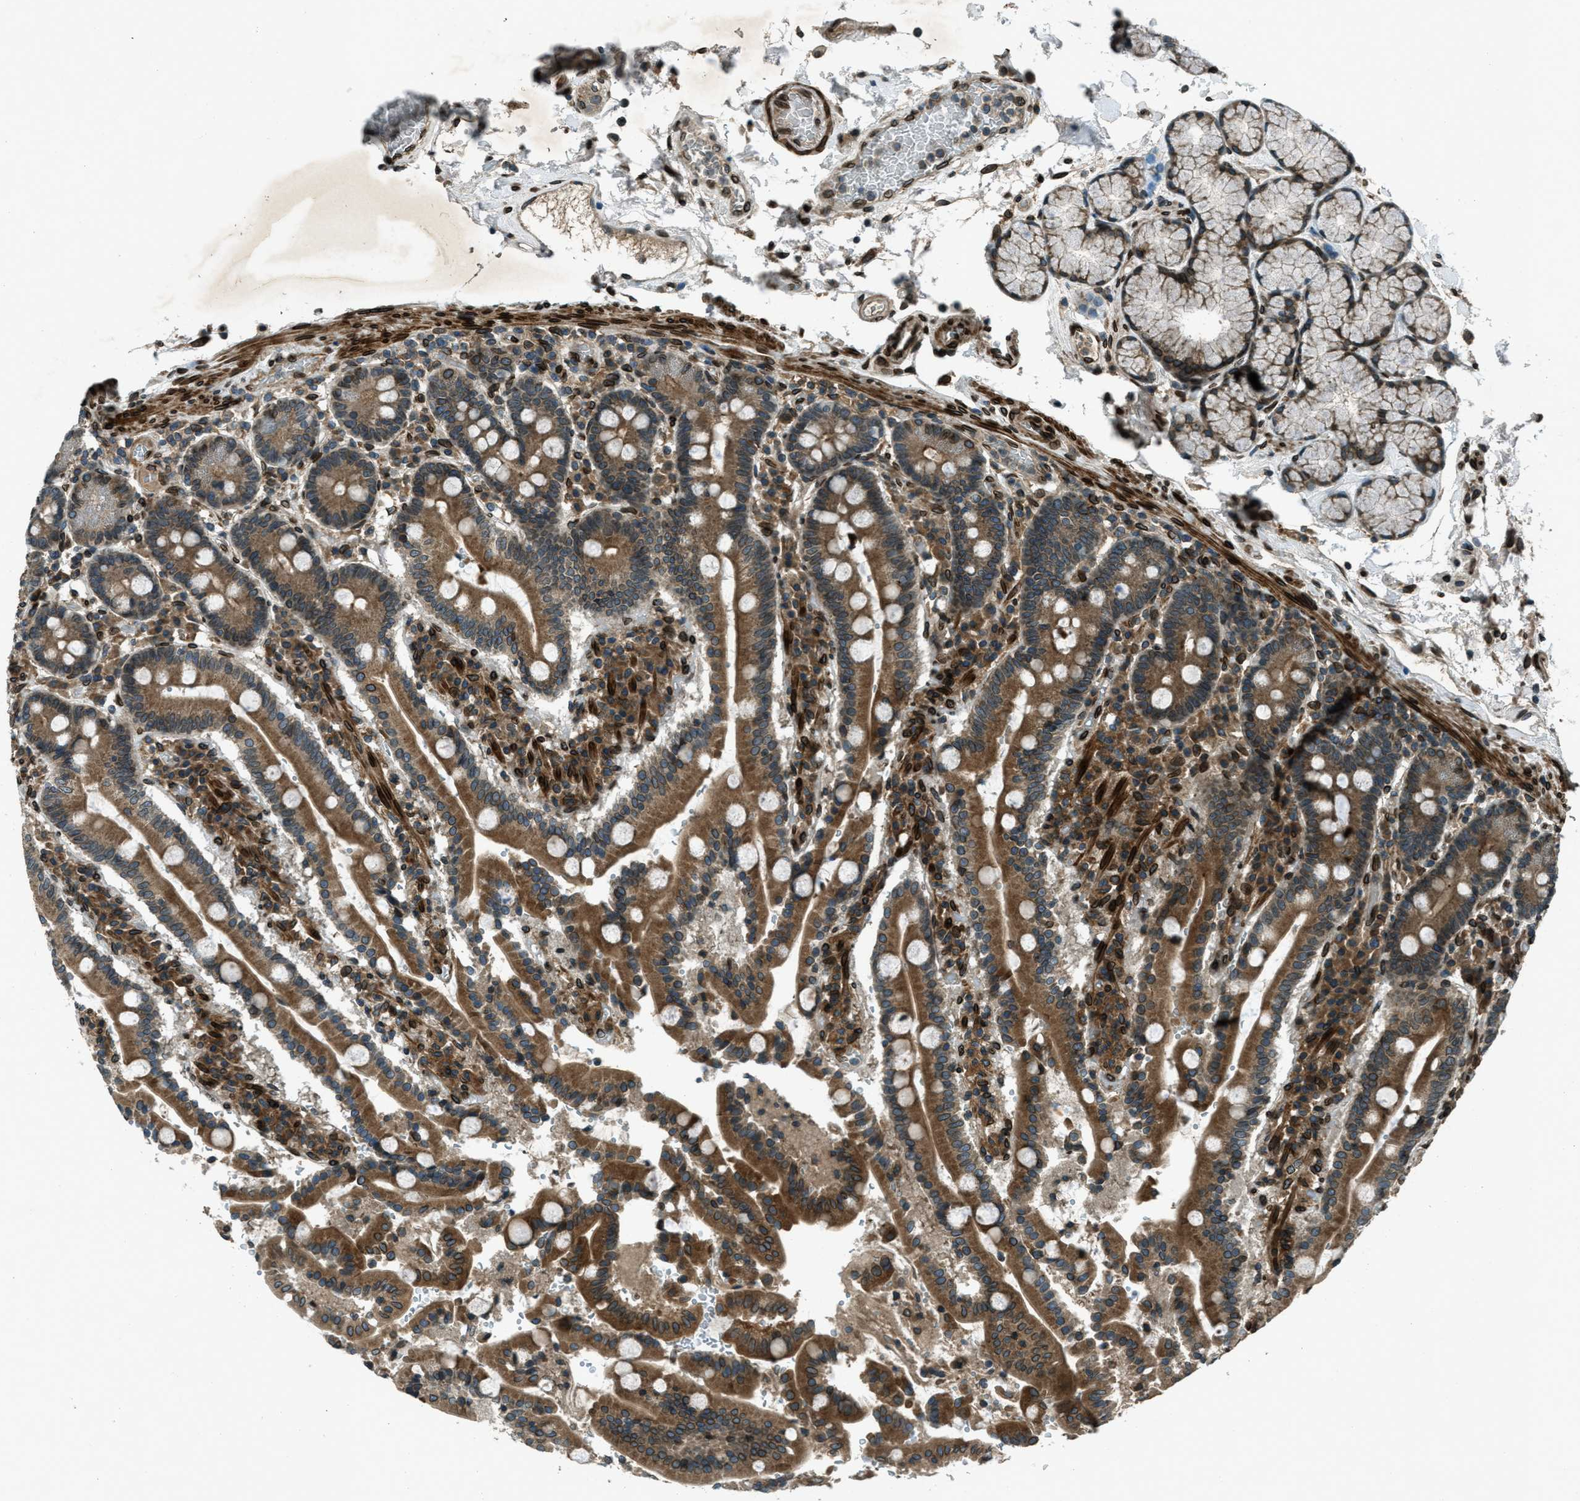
{"staining": {"intensity": "strong", "quantity": ">75%", "location": "cytoplasmic/membranous,nuclear"}, "tissue": "duodenum", "cell_type": "Glandular cells", "image_type": "normal", "snomed": [{"axis": "morphology", "description": "Normal tissue, NOS"}, {"axis": "topography", "description": "Small intestine, NOS"}], "caption": "Duodenum stained with a brown dye demonstrates strong cytoplasmic/membranous,nuclear positive positivity in about >75% of glandular cells.", "gene": "LEMD2", "patient": {"sex": "female", "age": 71}}